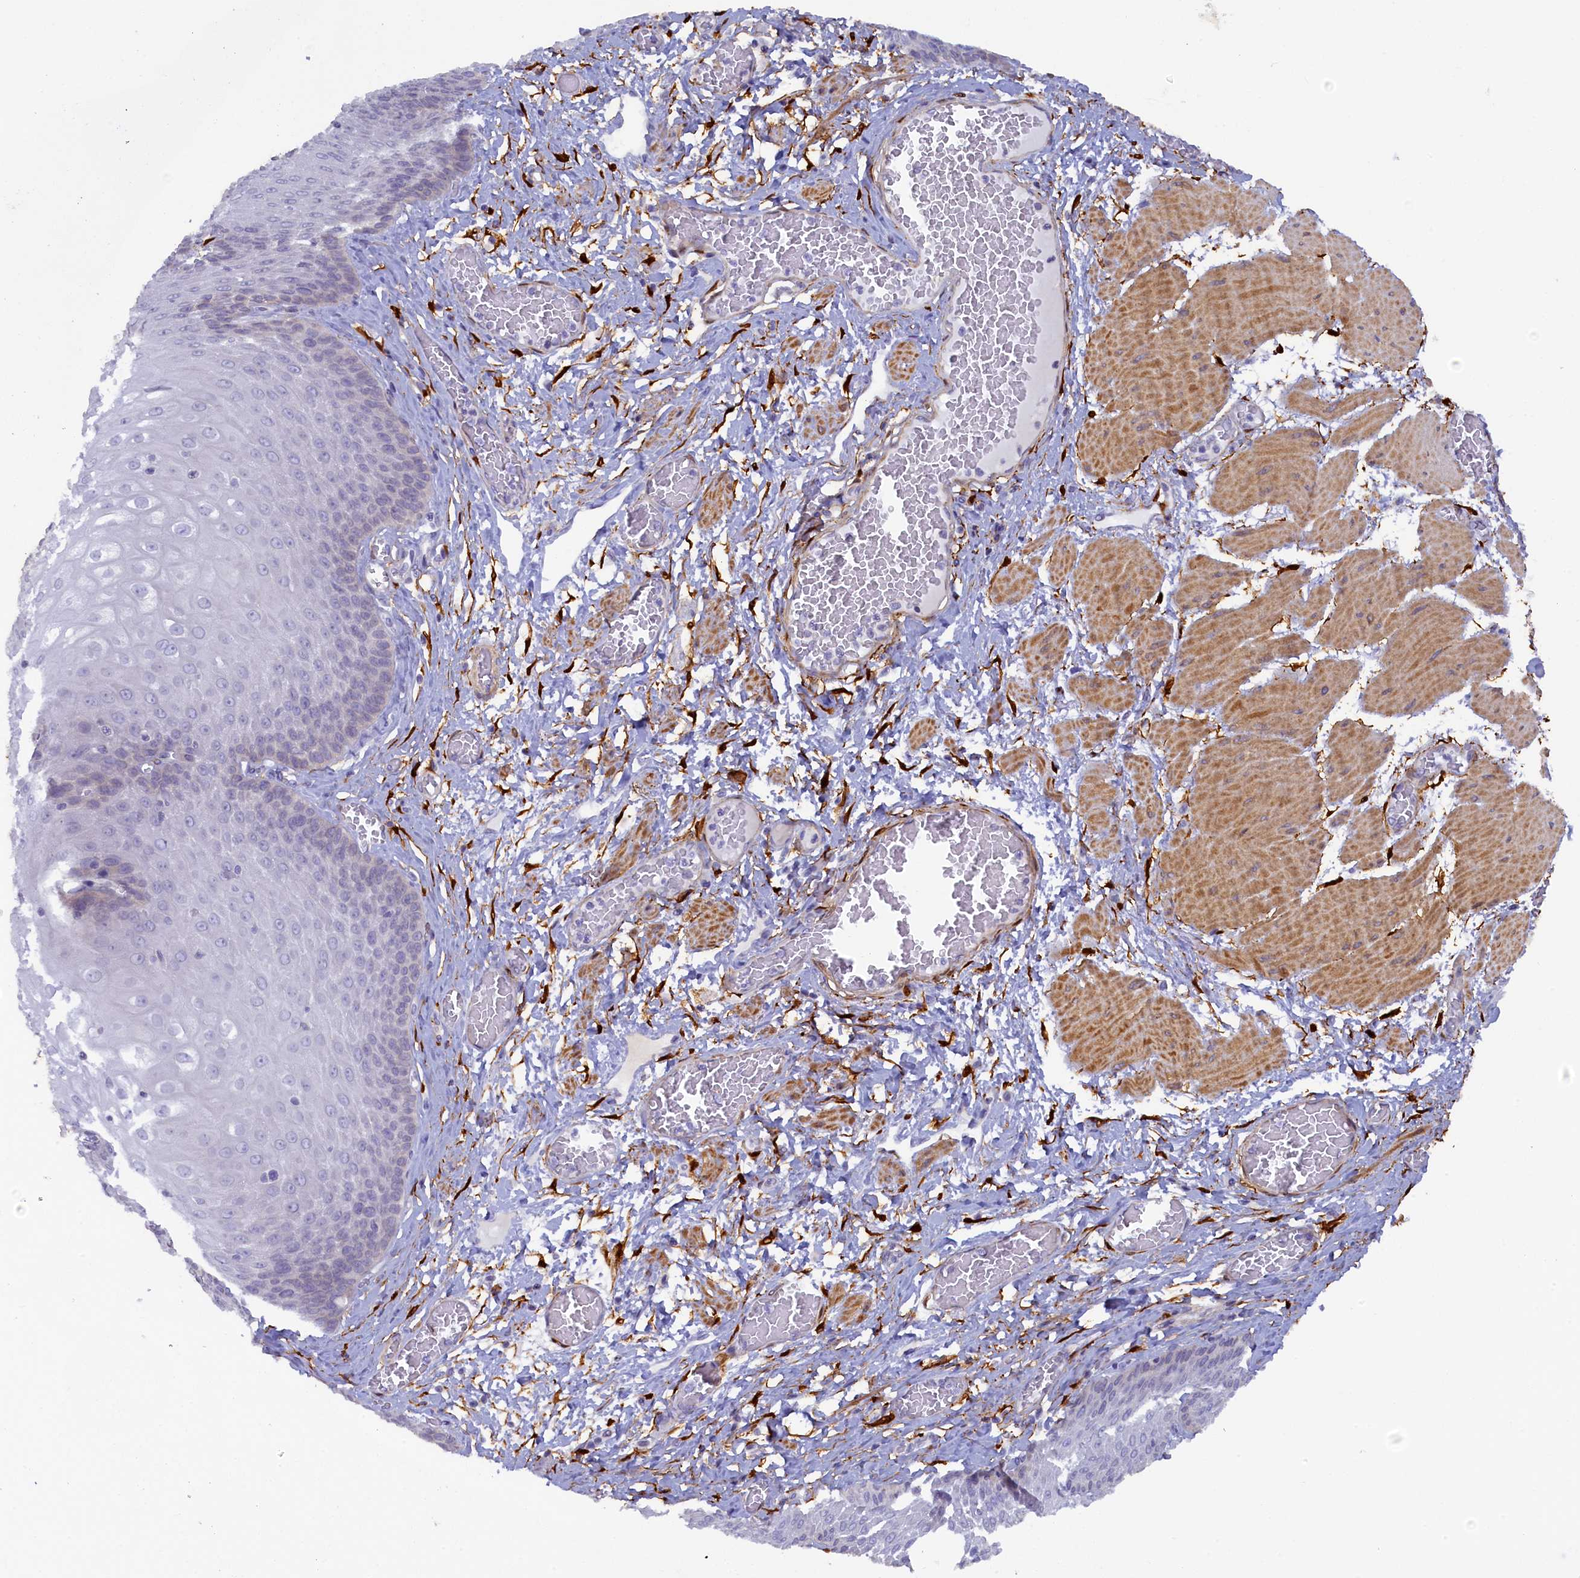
{"staining": {"intensity": "negative", "quantity": "none", "location": "none"}, "tissue": "esophagus", "cell_type": "Squamous epithelial cells", "image_type": "normal", "snomed": [{"axis": "morphology", "description": "Normal tissue, NOS"}, {"axis": "topography", "description": "Esophagus"}], "caption": "DAB (3,3'-diaminobenzidine) immunohistochemical staining of unremarkable esophagus exhibits no significant staining in squamous epithelial cells. (DAB IHC visualized using brightfield microscopy, high magnification).", "gene": "POGLUT3", "patient": {"sex": "male", "age": 60}}